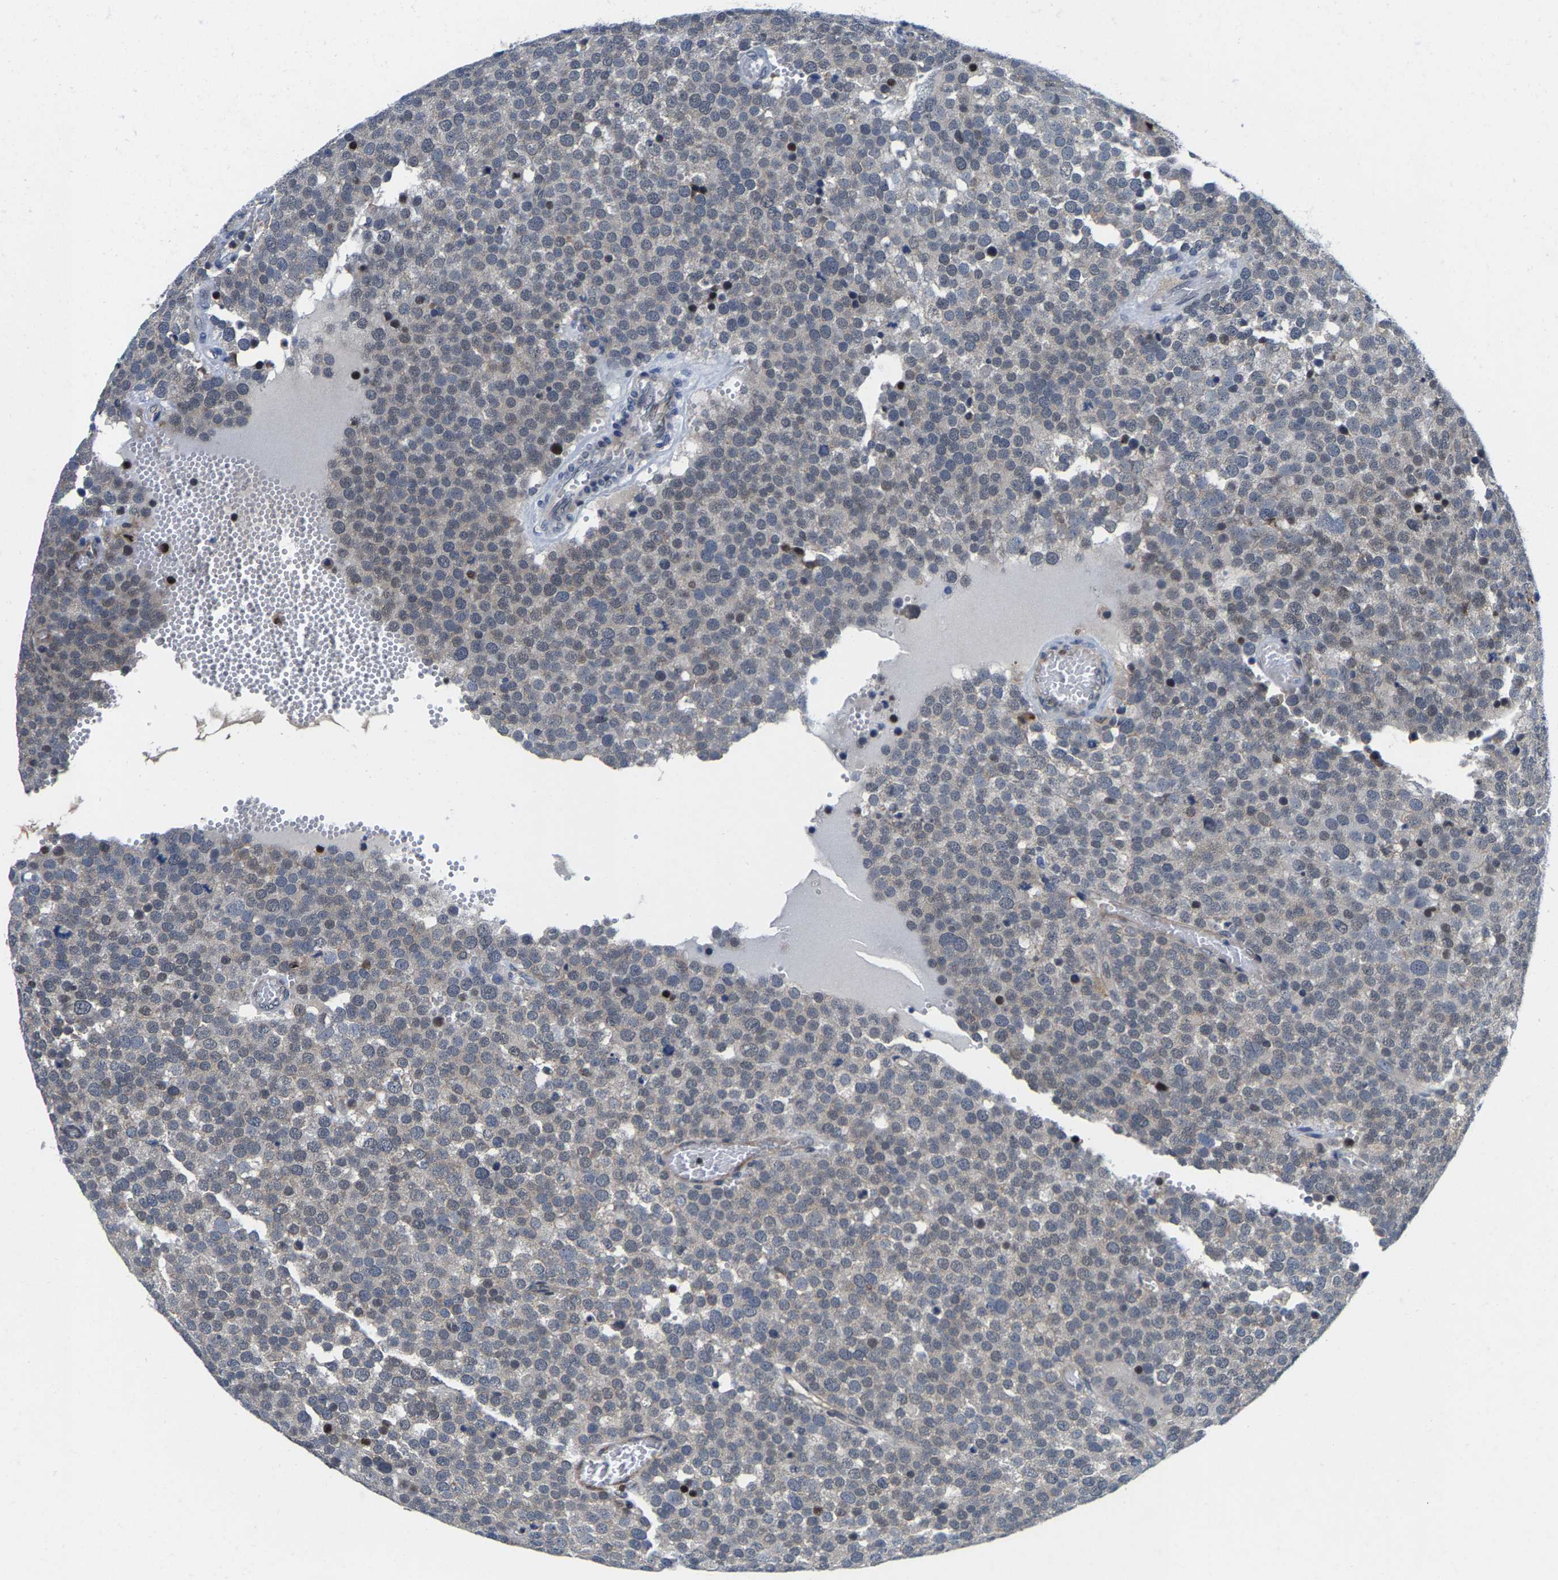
{"staining": {"intensity": "negative", "quantity": "none", "location": "none"}, "tissue": "testis cancer", "cell_type": "Tumor cells", "image_type": "cancer", "snomed": [{"axis": "morphology", "description": "Normal tissue, NOS"}, {"axis": "morphology", "description": "Seminoma, NOS"}, {"axis": "topography", "description": "Testis"}], "caption": "A histopathology image of human testis seminoma is negative for staining in tumor cells.", "gene": "GTPBP10", "patient": {"sex": "male", "age": 71}}